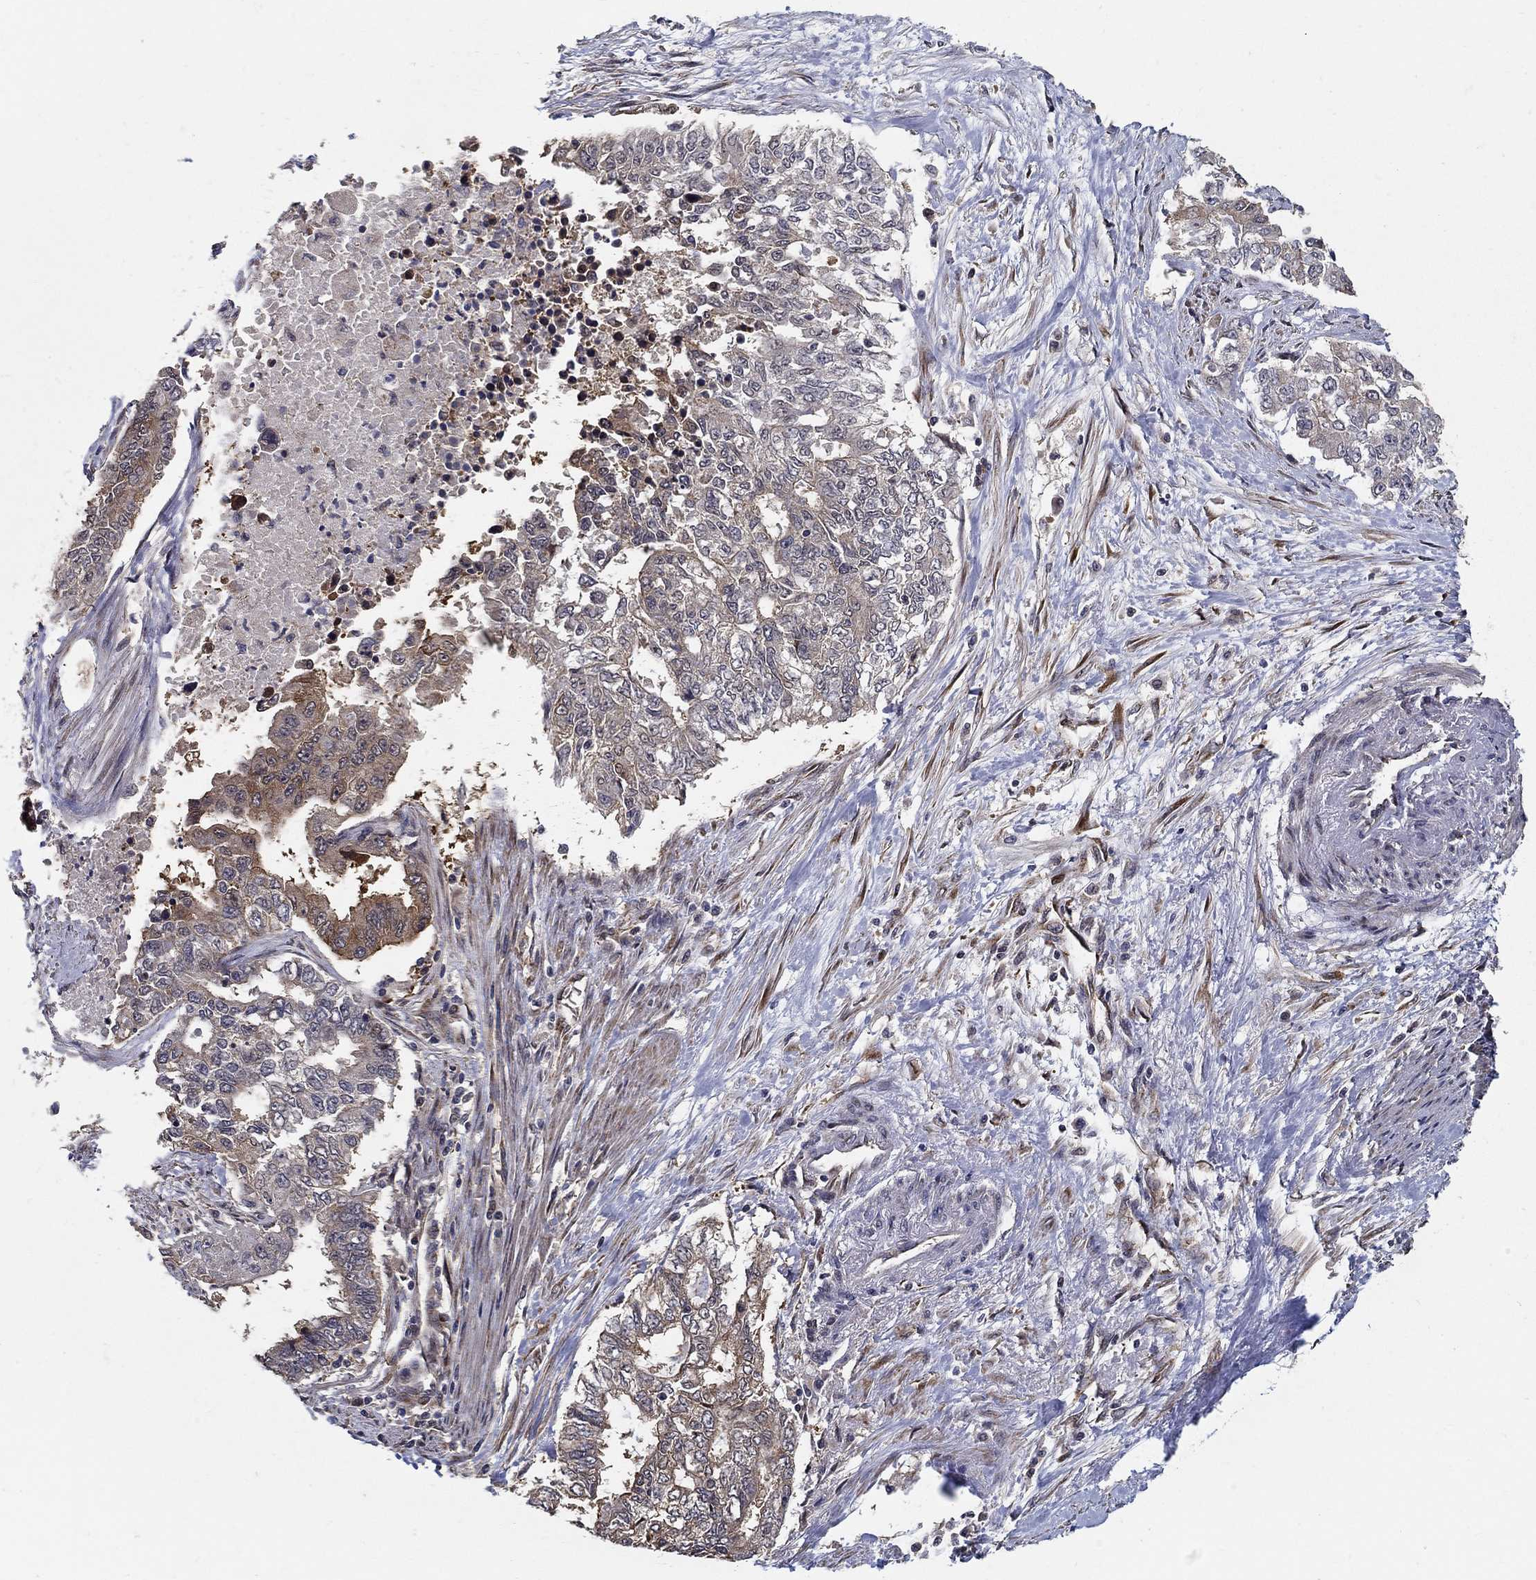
{"staining": {"intensity": "strong", "quantity": "25%-75%", "location": "cytoplasmic/membranous"}, "tissue": "endometrial cancer", "cell_type": "Tumor cells", "image_type": "cancer", "snomed": [{"axis": "morphology", "description": "Adenocarcinoma, NOS"}, {"axis": "topography", "description": "Uterus"}], "caption": "Protein staining of endometrial adenocarcinoma tissue reveals strong cytoplasmic/membranous expression in approximately 25%-75% of tumor cells. The staining was performed using DAB to visualize the protein expression in brown, while the nuclei were stained in blue with hematoxylin (Magnification: 20x).", "gene": "ZNF594", "patient": {"sex": "female", "age": 59}}